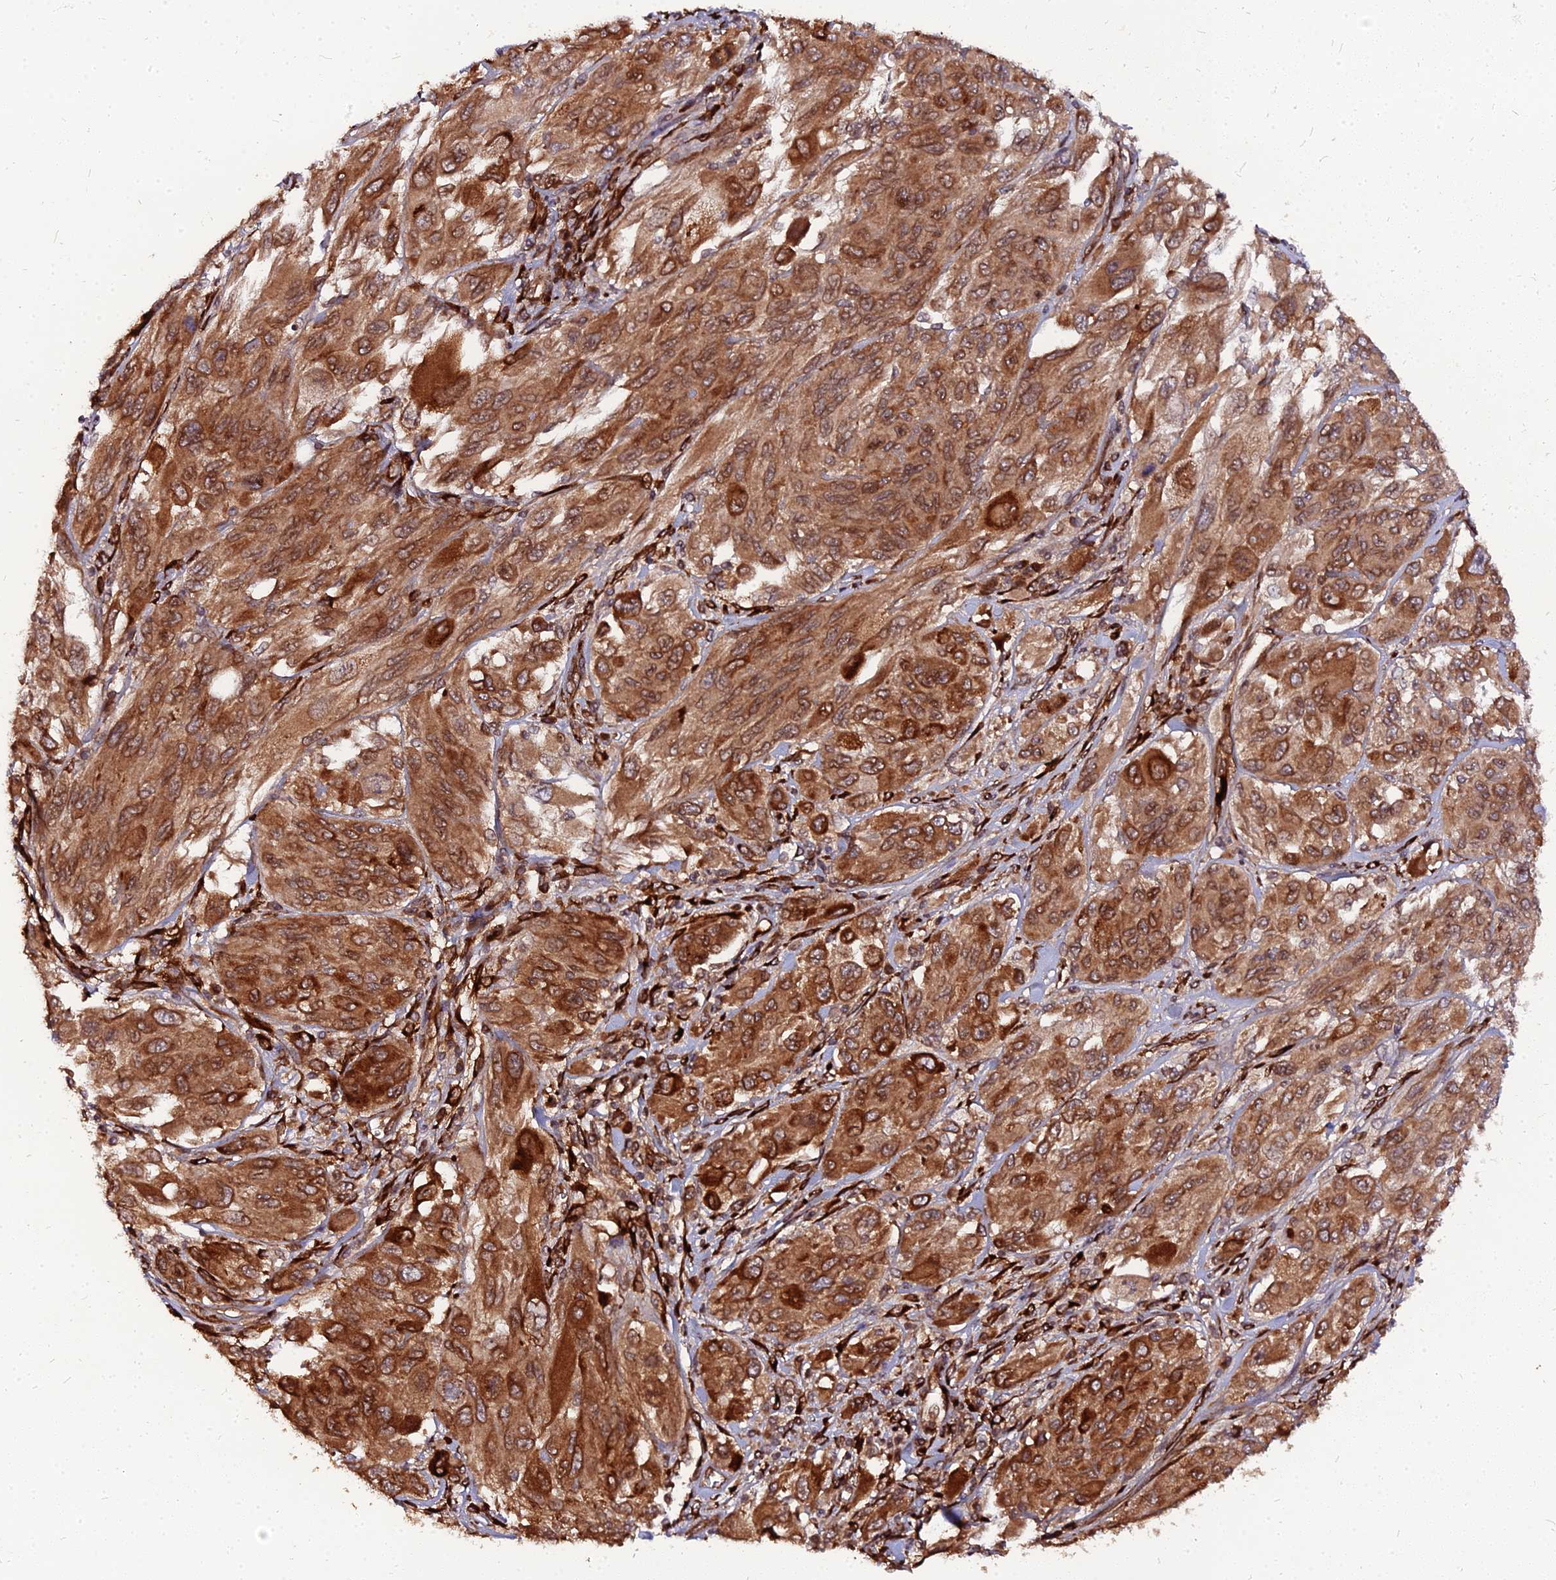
{"staining": {"intensity": "strong", "quantity": ">75%", "location": "cytoplasmic/membranous"}, "tissue": "melanoma", "cell_type": "Tumor cells", "image_type": "cancer", "snomed": [{"axis": "morphology", "description": "Malignant melanoma, NOS"}, {"axis": "topography", "description": "Skin"}], "caption": "Malignant melanoma stained for a protein (brown) reveals strong cytoplasmic/membranous positive expression in about >75% of tumor cells.", "gene": "PDE4D", "patient": {"sex": "female", "age": 91}}